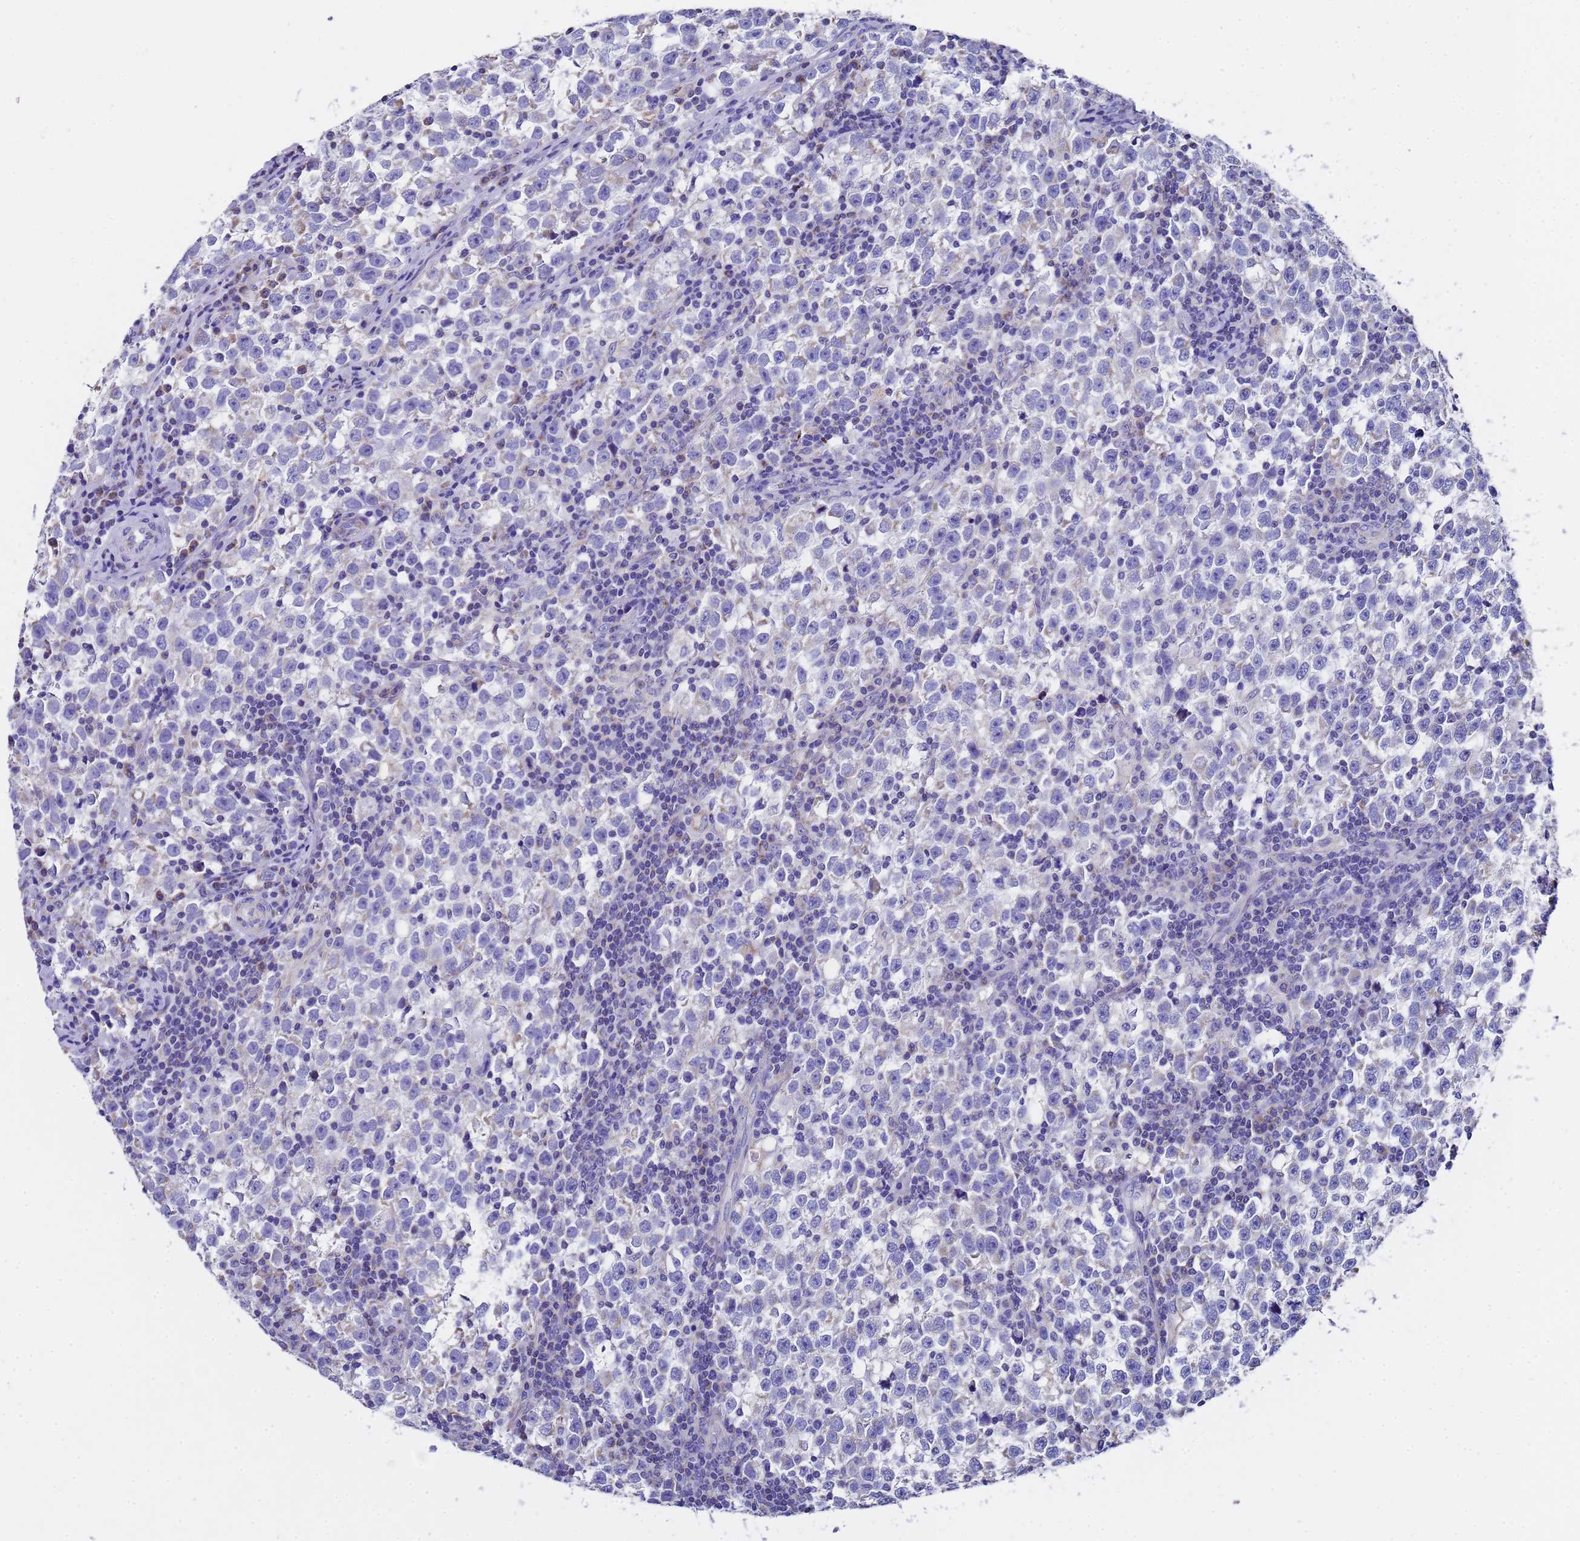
{"staining": {"intensity": "negative", "quantity": "none", "location": "none"}, "tissue": "testis cancer", "cell_type": "Tumor cells", "image_type": "cancer", "snomed": [{"axis": "morphology", "description": "Normal tissue, NOS"}, {"axis": "morphology", "description": "Seminoma, NOS"}, {"axis": "topography", "description": "Testis"}], "caption": "Immunohistochemistry (IHC) micrograph of neoplastic tissue: testis seminoma stained with DAB (3,3'-diaminobenzidine) exhibits no significant protein positivity in tumor cells. (DAB (3,3'-diaminobenzidine) IHC visualized using brightfield microscopy, high magnification).", "gene": "MRPS12", "patient": {"sex": "male", "age": 43}}